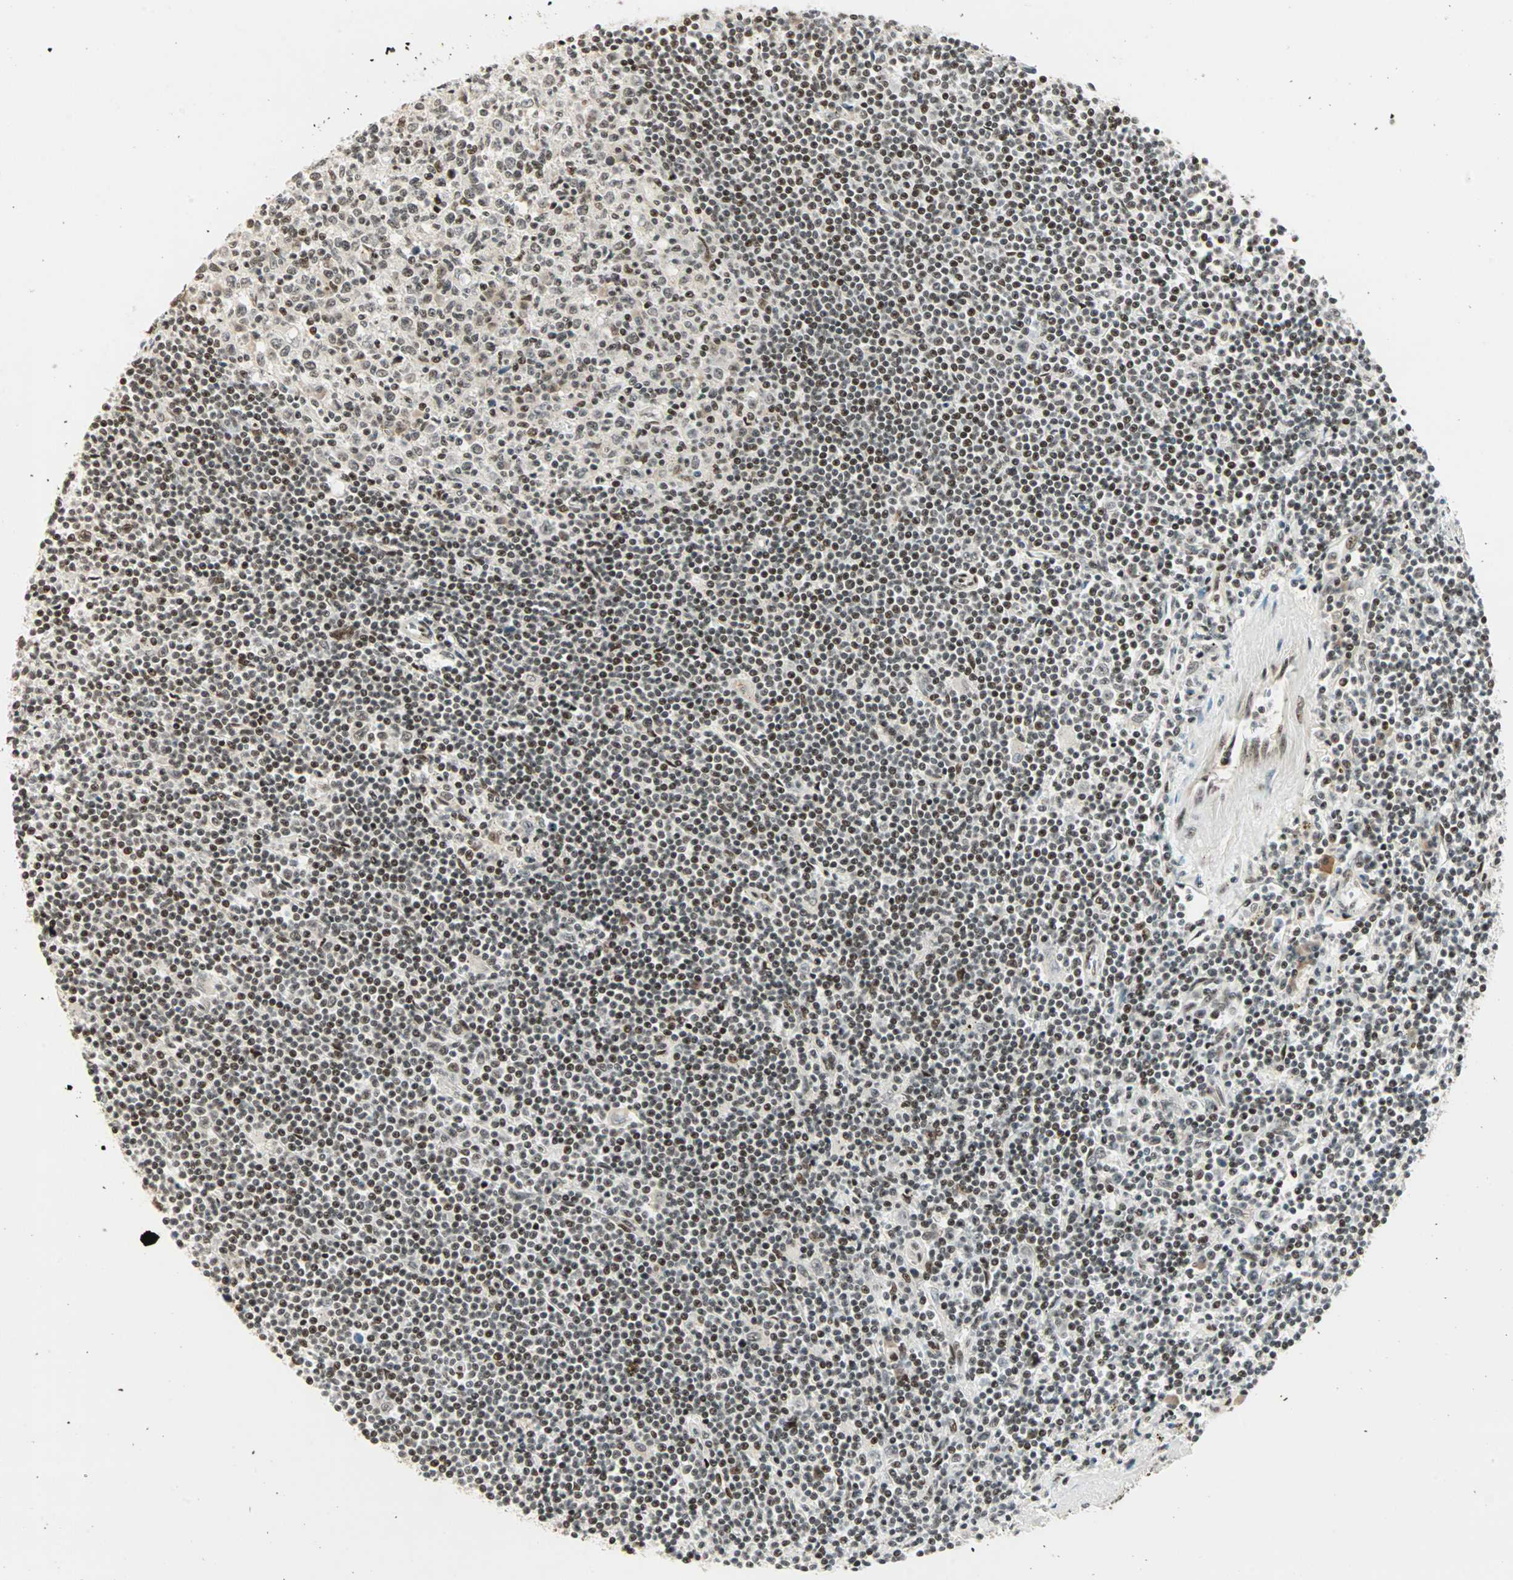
{"staining": {"intensity": "strong", "quantity": ">75%", "location": "nuclear"}, "tissue": "lymphoma", "cell_type": "Tumor cells", "image_type": "cancer", "snomed": [{"axis": "morphology", "description": "Malignant lymphoma, non-Hodgkin's type, Low grade"}, {"axis": "topography", "description": "Spleen"}], "caption": "Protein positivity by immunohistochemistry exhibits strong nuclear expression in about >75% of tumor cells in lymphoma.", "gene": "BLM", "patient": {"sex": "male", "age": 76}}